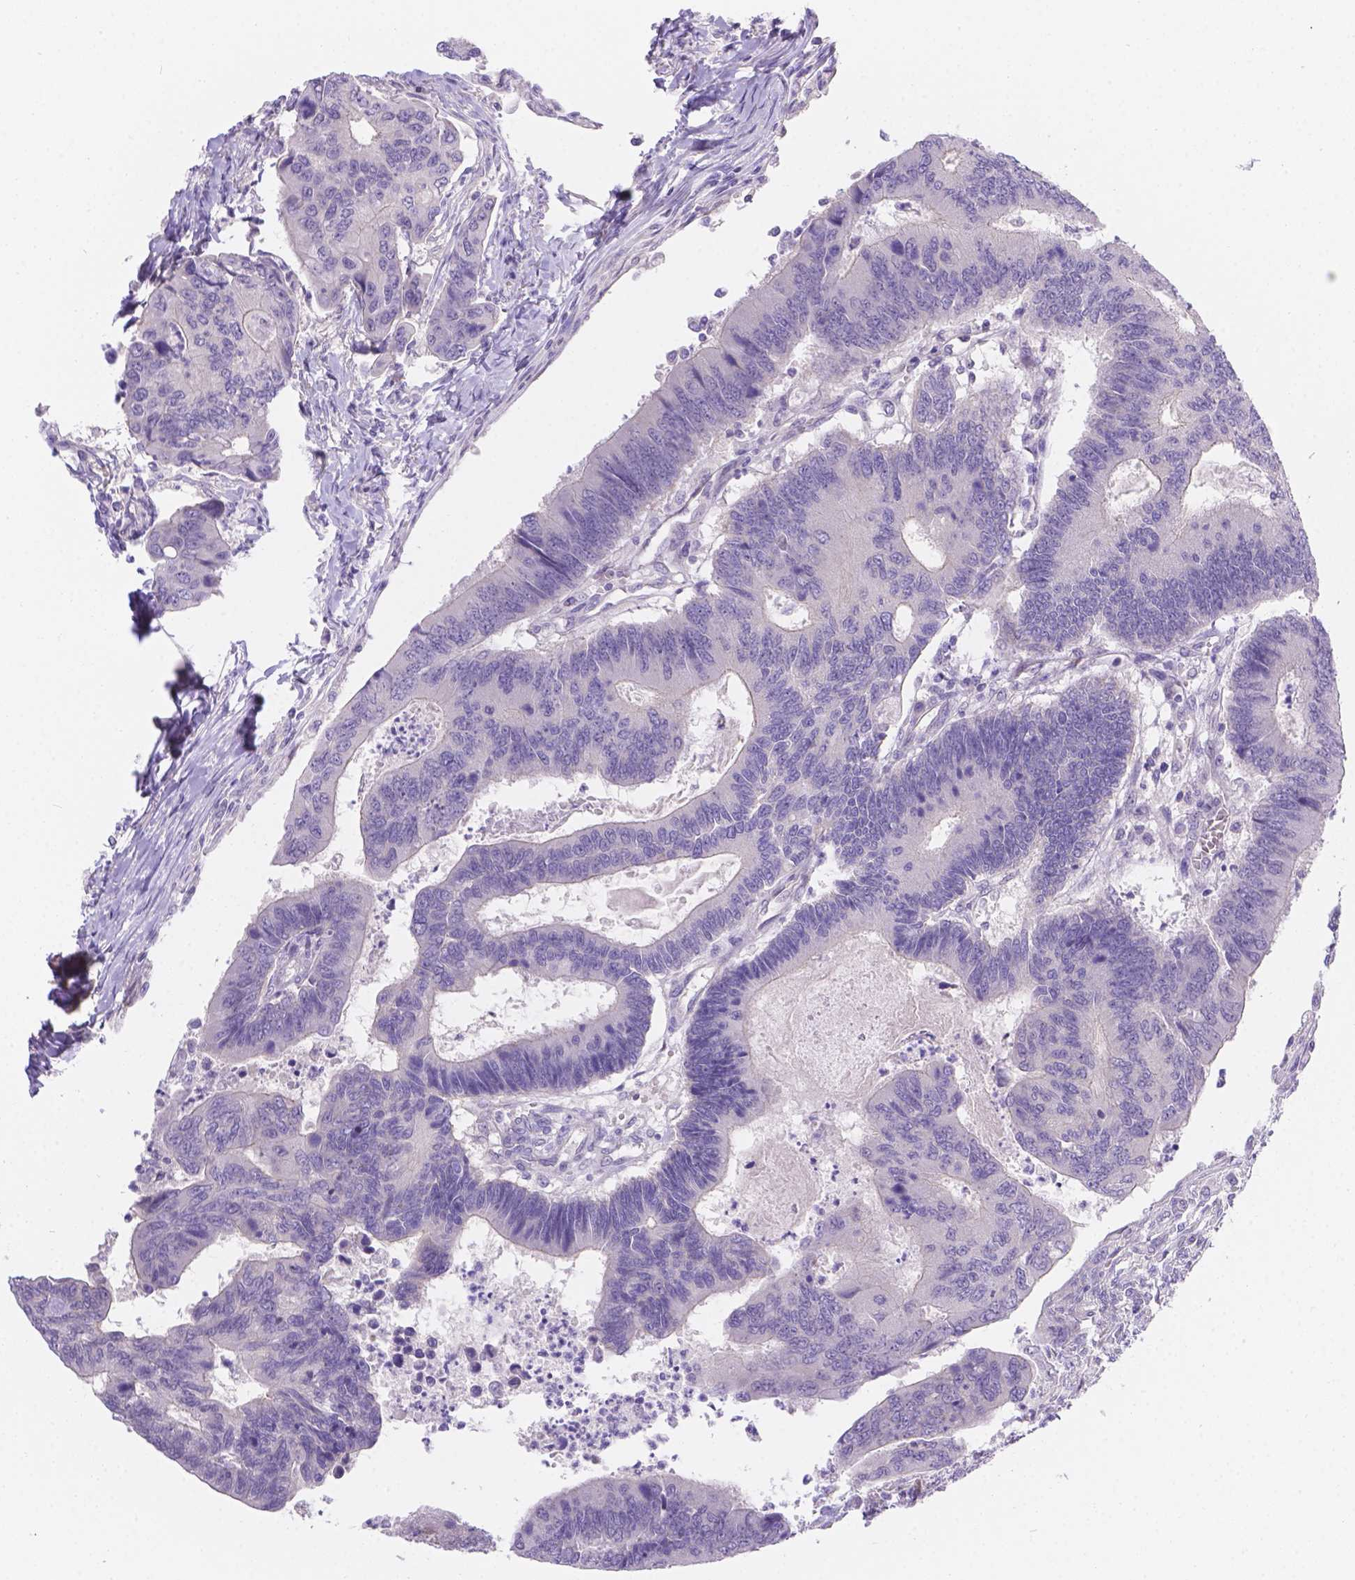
{"staining": {"intensity": "negative", "quantity": "none", "location": "none"}, "tissue": "colorectal cancer", "cell_type": "Tumor cells", "image_type": "cancer", "snomed": [{"axis": "morphology", "description": "Adenocarcinoma, NOS"}, {"axis": "topography", "description": "Colon"}], "caption": "A micrograph of human colorectal cancer (adenocarcinoma) is negative for staining in tumor cells.", "gene": "CD96", "patient": {"sex": "female", "age": 67}}